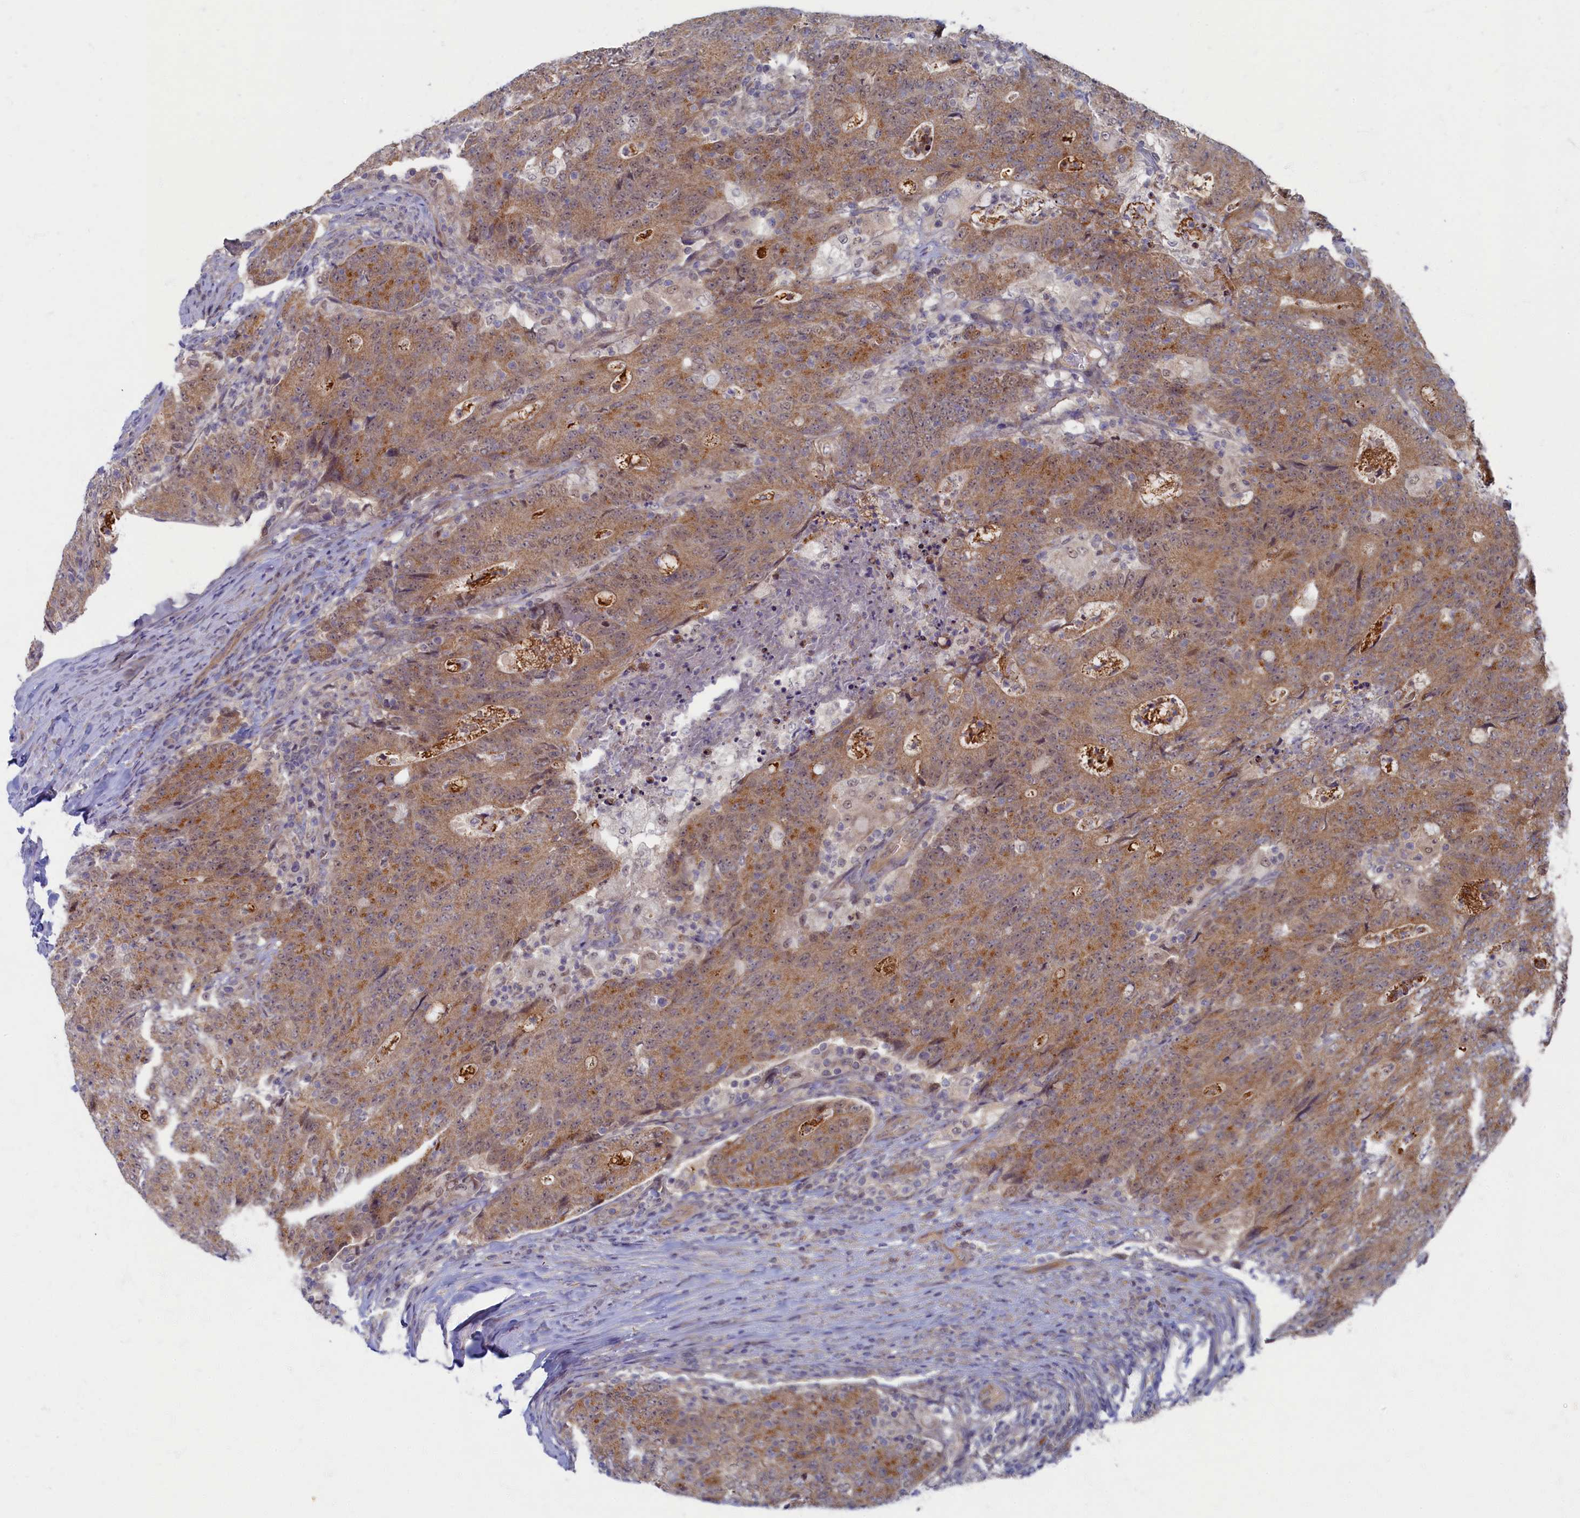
{"staining": {"intensity": "moderate", "quantity": ">75%", "location": "cytoplasmic/membranous"}, "tissue": "colorectal cancer", "cell_type": "Tumor cells", "image_type": "cancer", "snomed": [{"axis": "morphology", "description": "Adenocarcinoma, NOS"}, {"axis": "topography", "description": "Colon"}], "caption": "Colorectal adenocarcinoma tissue displays moderate cytoplasmic/membranous expression in about >75% of tumor cells, visualized by immunohistochemistry. The protein is stained brown, and the nuclei are stained in blue (DAB IHC with brightfield microscopy, high magnification).", "gene": "WDR59", "patient": {"sex": "female", "age": 75}}